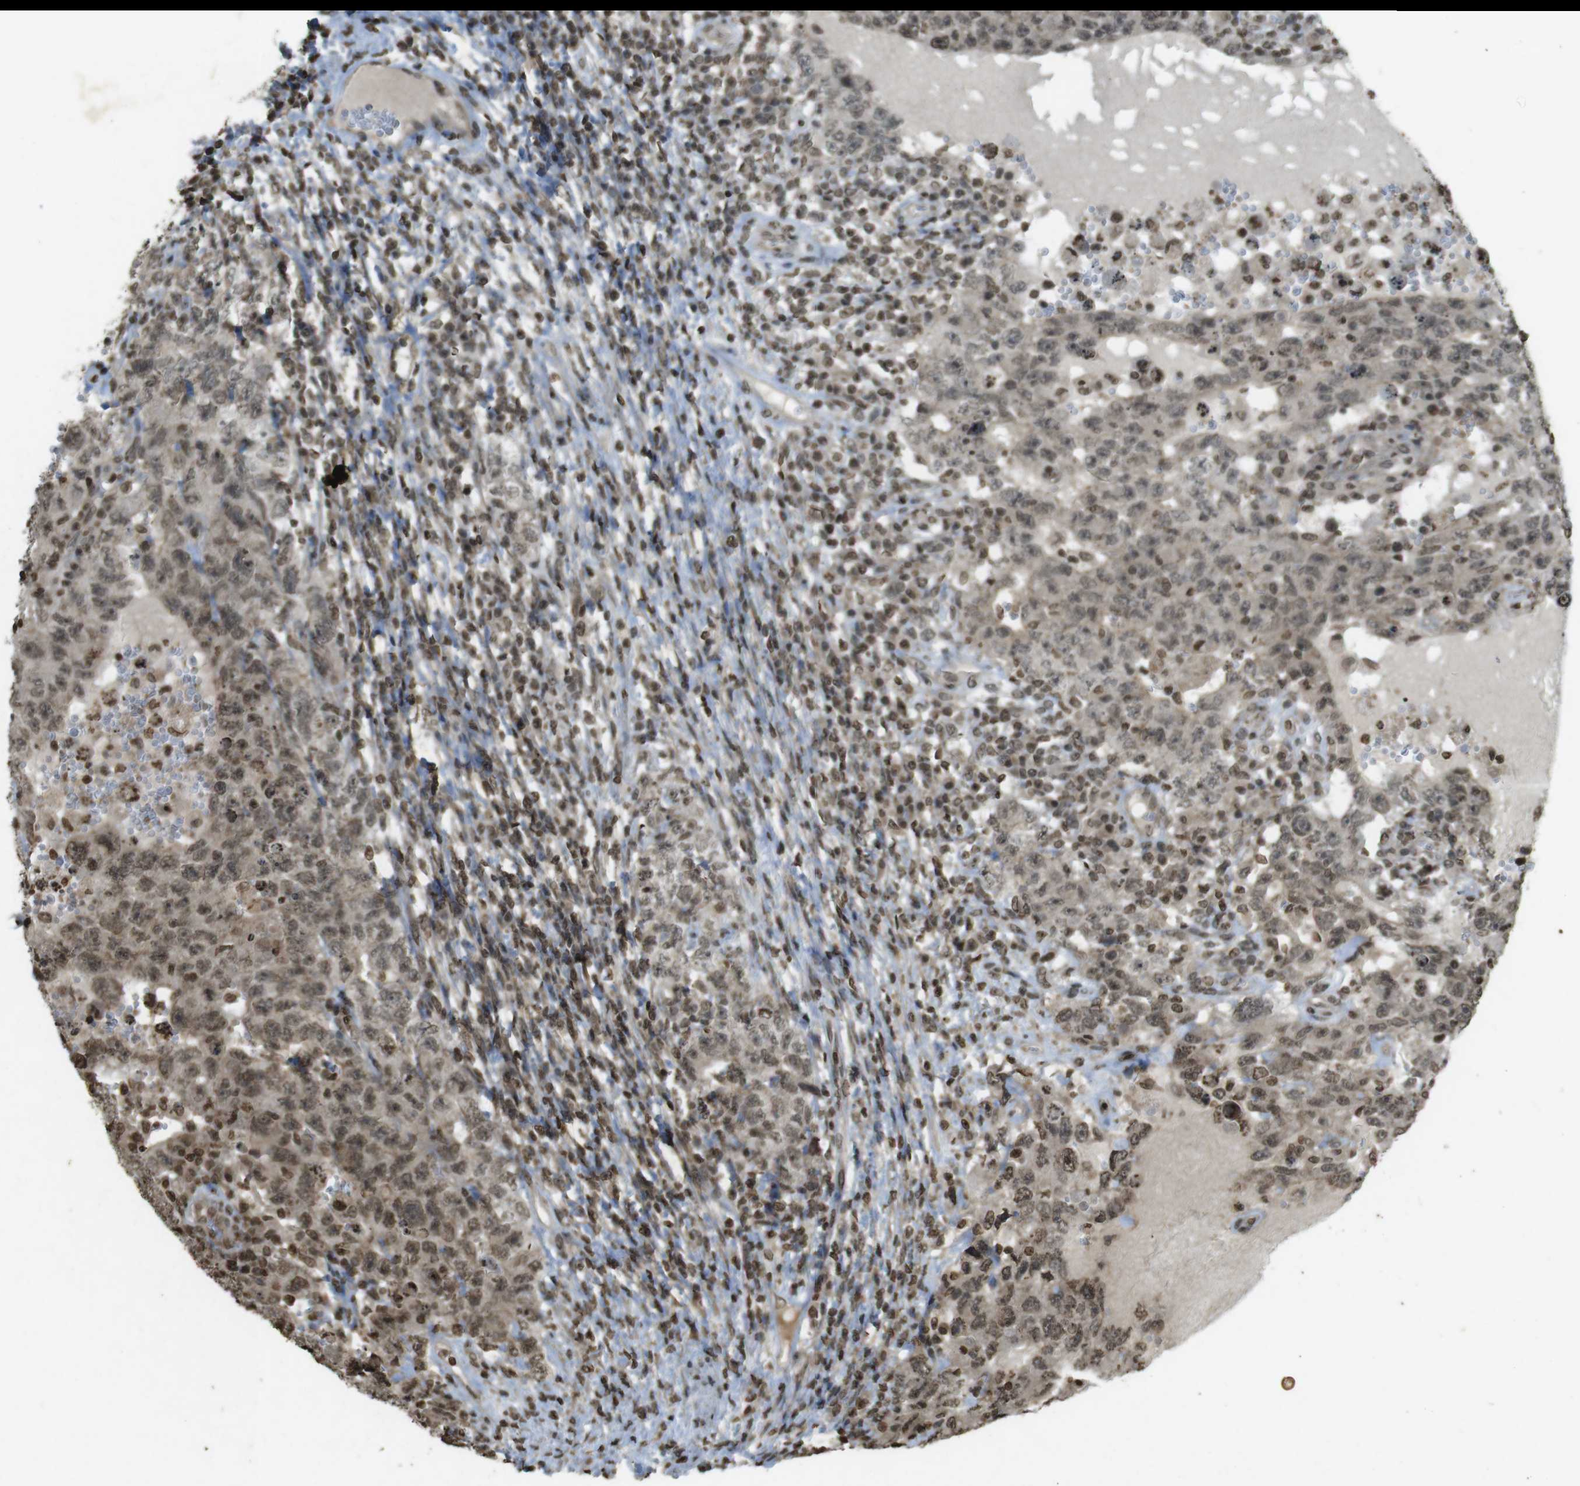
{"staining": {"intensity": "moderate", "quantity": ">75%", "location": "cytoplasmic/membranous,nuclear"}, "tissue": "testis cancer", "cell_type": "Tumor cells", "image_type": "cancer", "snomed": [{"axis": "morphology", "description": "Carcinoma, Embryonal, NOS"}, {"axis": "topography", "description": "Testis"}], "caption": "Tumor cells demonstrate medium levels of moderate cytoplasmic/membranous and nuclear positivity in approximately >75% of cells in human testis embryonal carcinoma.", "gene": "ORC4", "patient": {"sex": "male", "age": 26}}